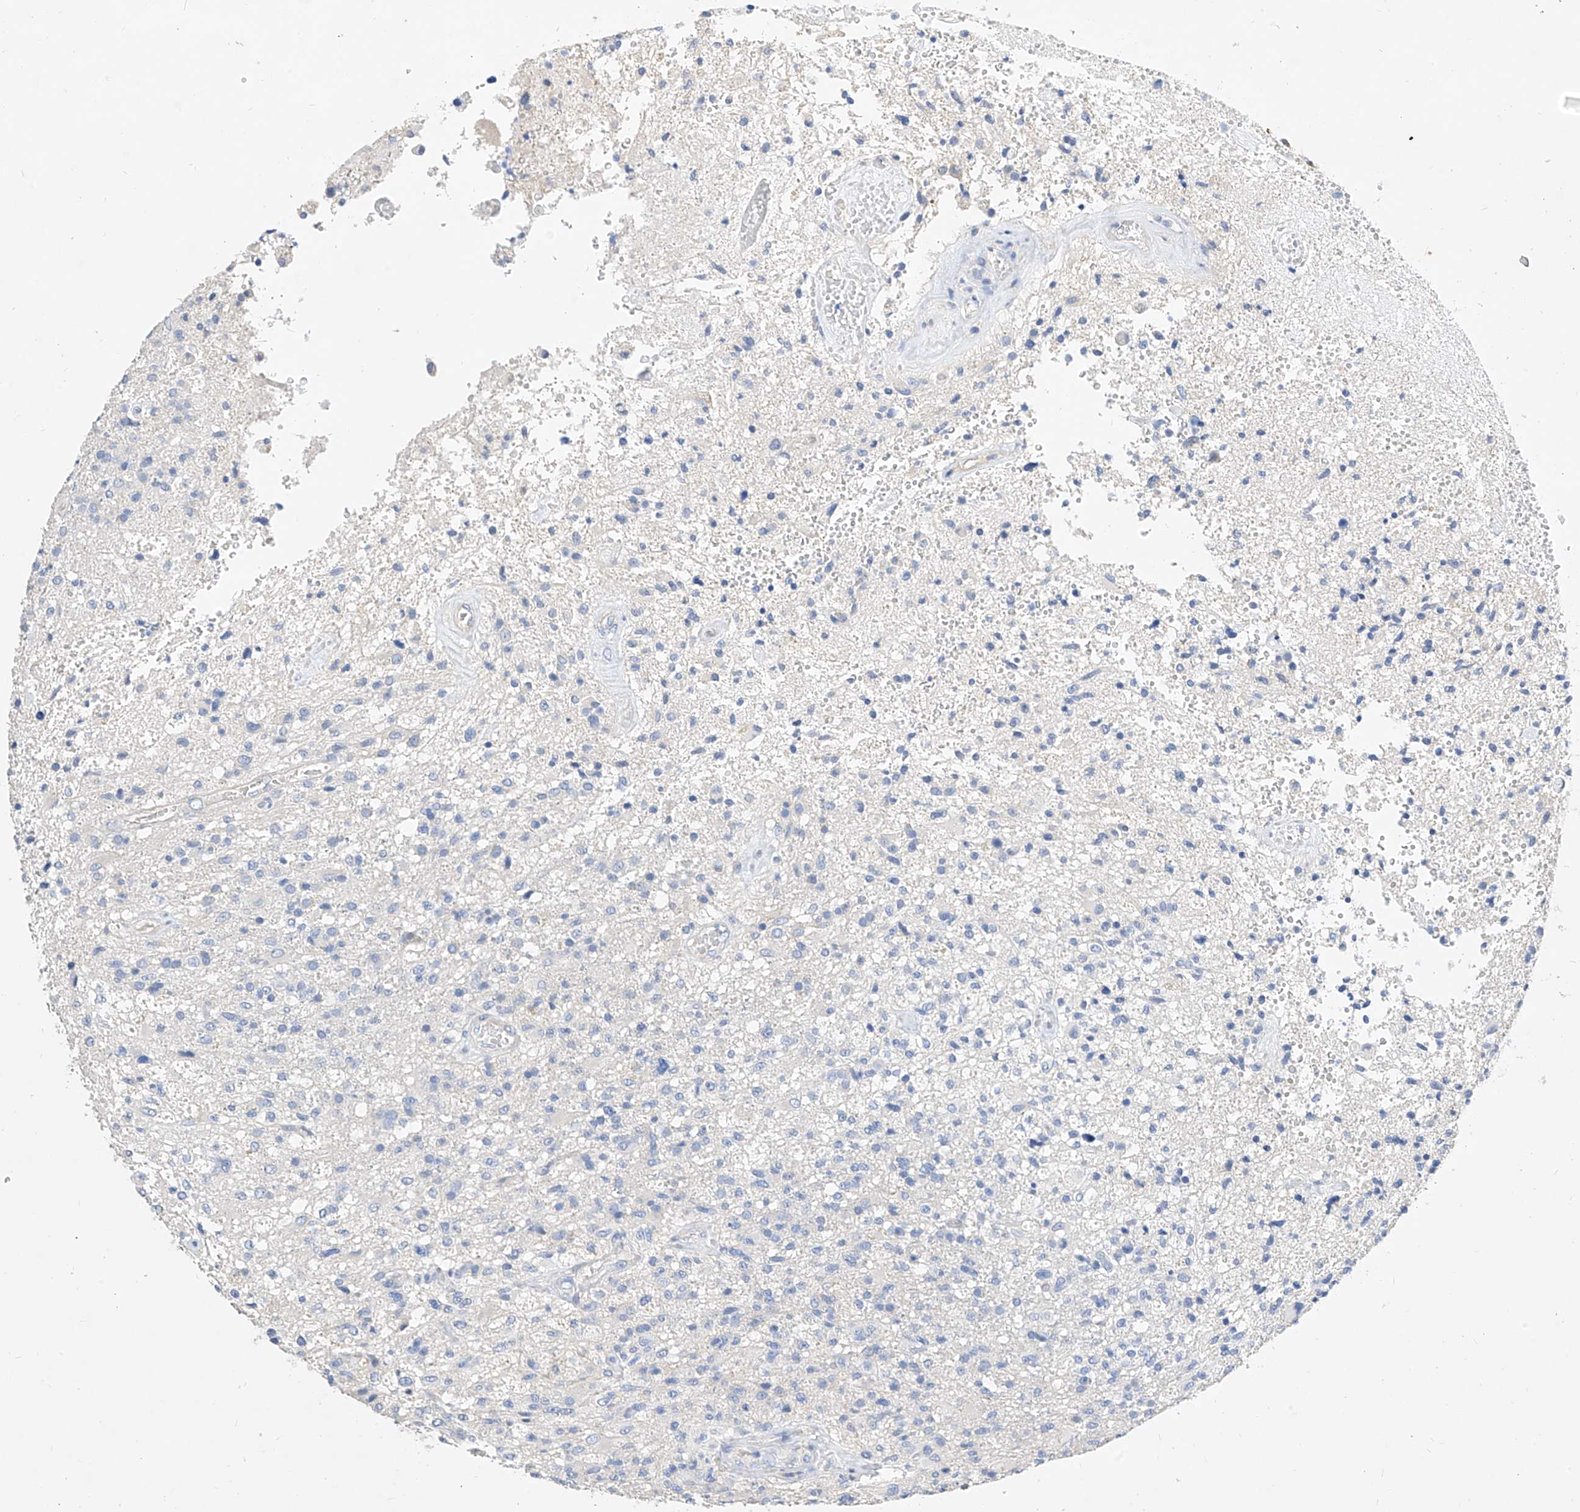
{"staining": {"intensity": "negative", "quantity": "none", "location": "none"}, "tissue": "glioma", "cell_type": "Tumor cells", "image_type": "cancer", "snomed": [{"axis": "morphology", "description": "Glioma, malignant, High grade"}, {"axis": "topography", "description": "Brain"}], "caption": "Immunohistochemistry (IHC) photomicrograph of neoplastic tissue: human malignant glioma (high-grade) stained with DAB (3,3'-diaminobenzidine) demonstrates no significant protein staining in tumor cells.", "gene": "SCGB2A1", "patient": {"sex": "male", "age": 72}}